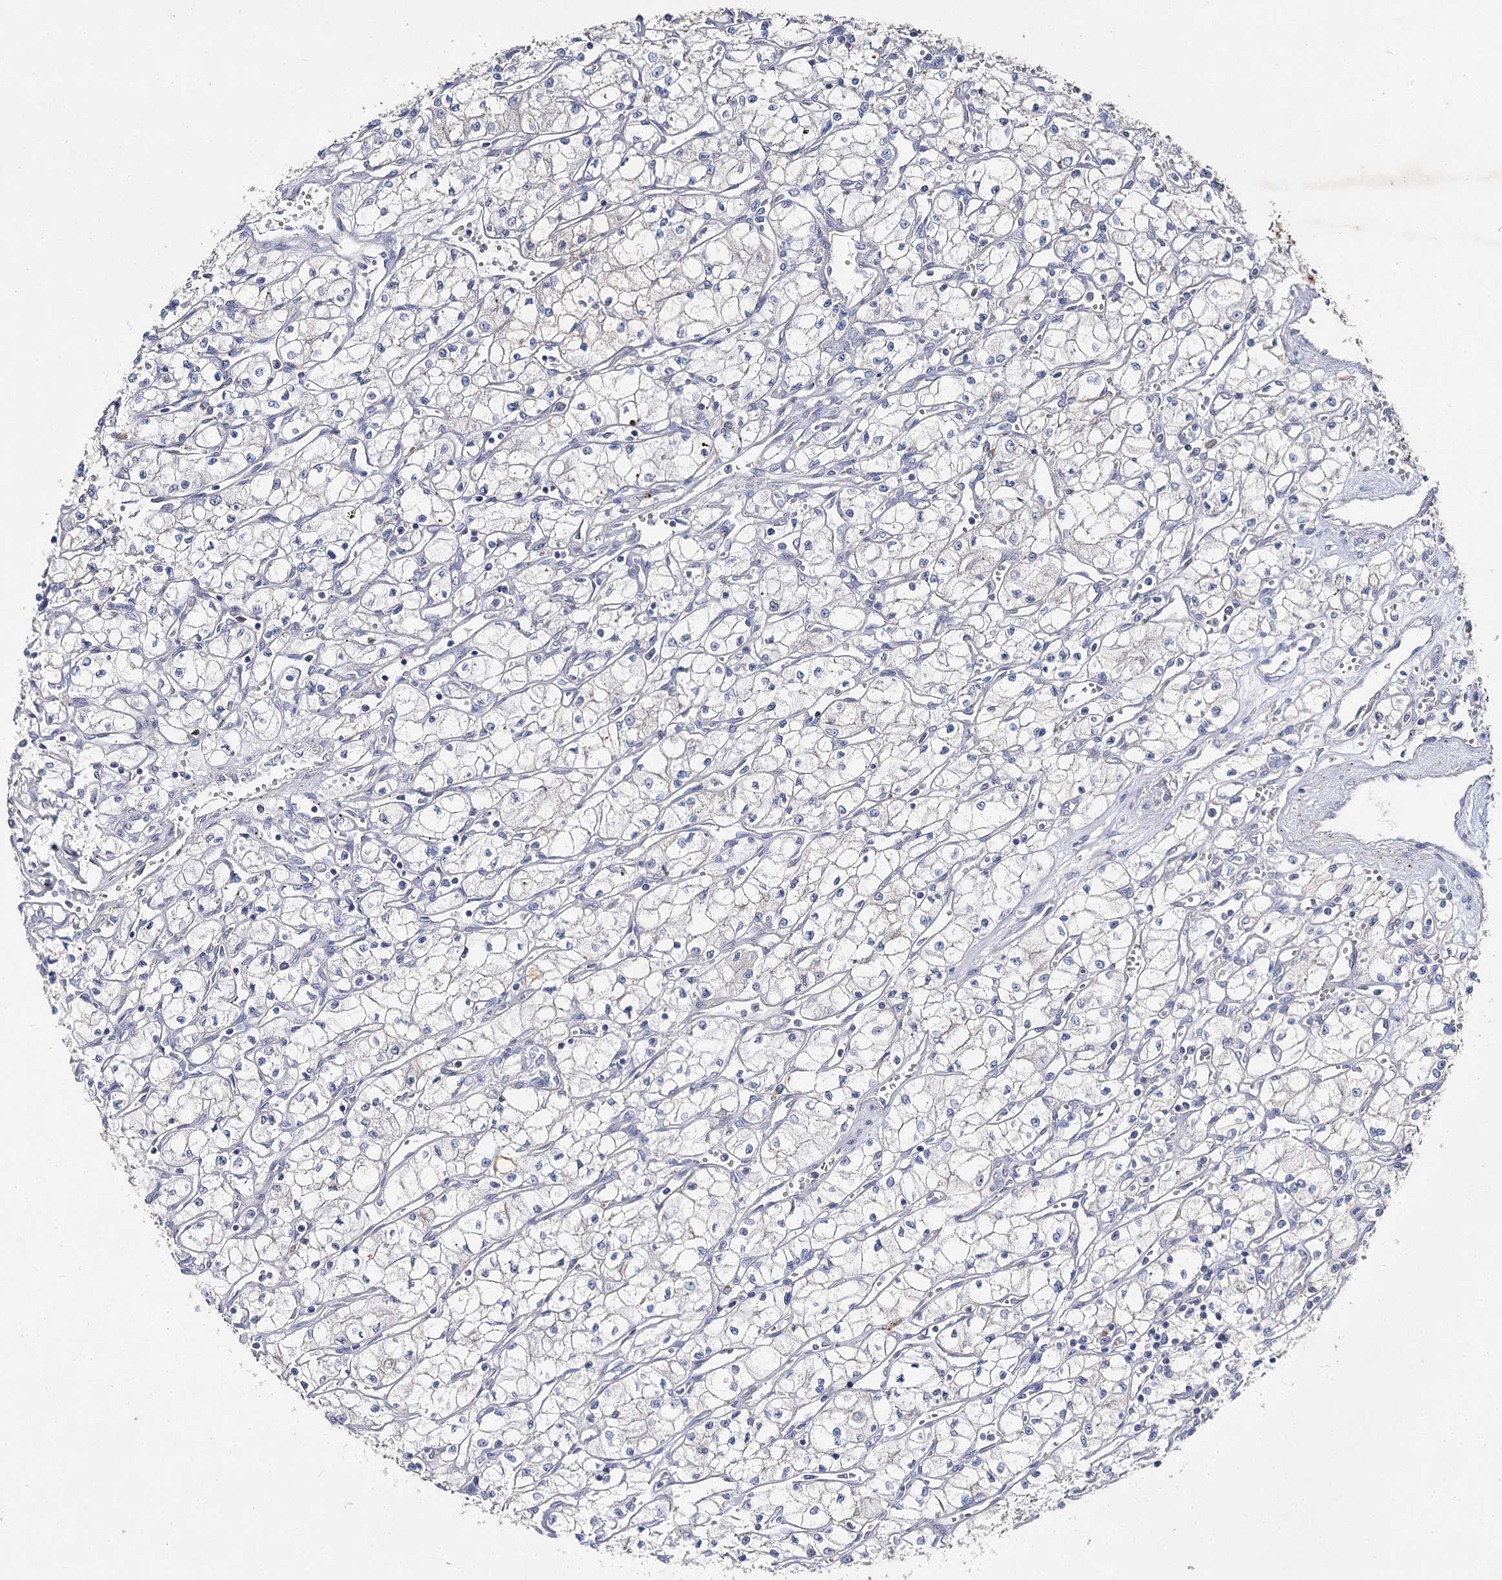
{"staining": {"intensity": "negative", "quantity": "none", "location": "none"}, "tissue": "renal cancer", "cell_type": "Tumor cells", "image_type": "cancer", "snomed": [{"axis": "morphology", "description": "Adenocarcinoma, NOS"}, {"axis": "topography", "description": "Kidney"}], "caption": "There is no significant expression in tumor cells of renal adenocarcinoma. The staining is performed using DAB brown chromogen with nuclei counter-stained in using hematoxylin.", "gene": "IL1RAP", "patient": {"sex": "male", "age": 59}}